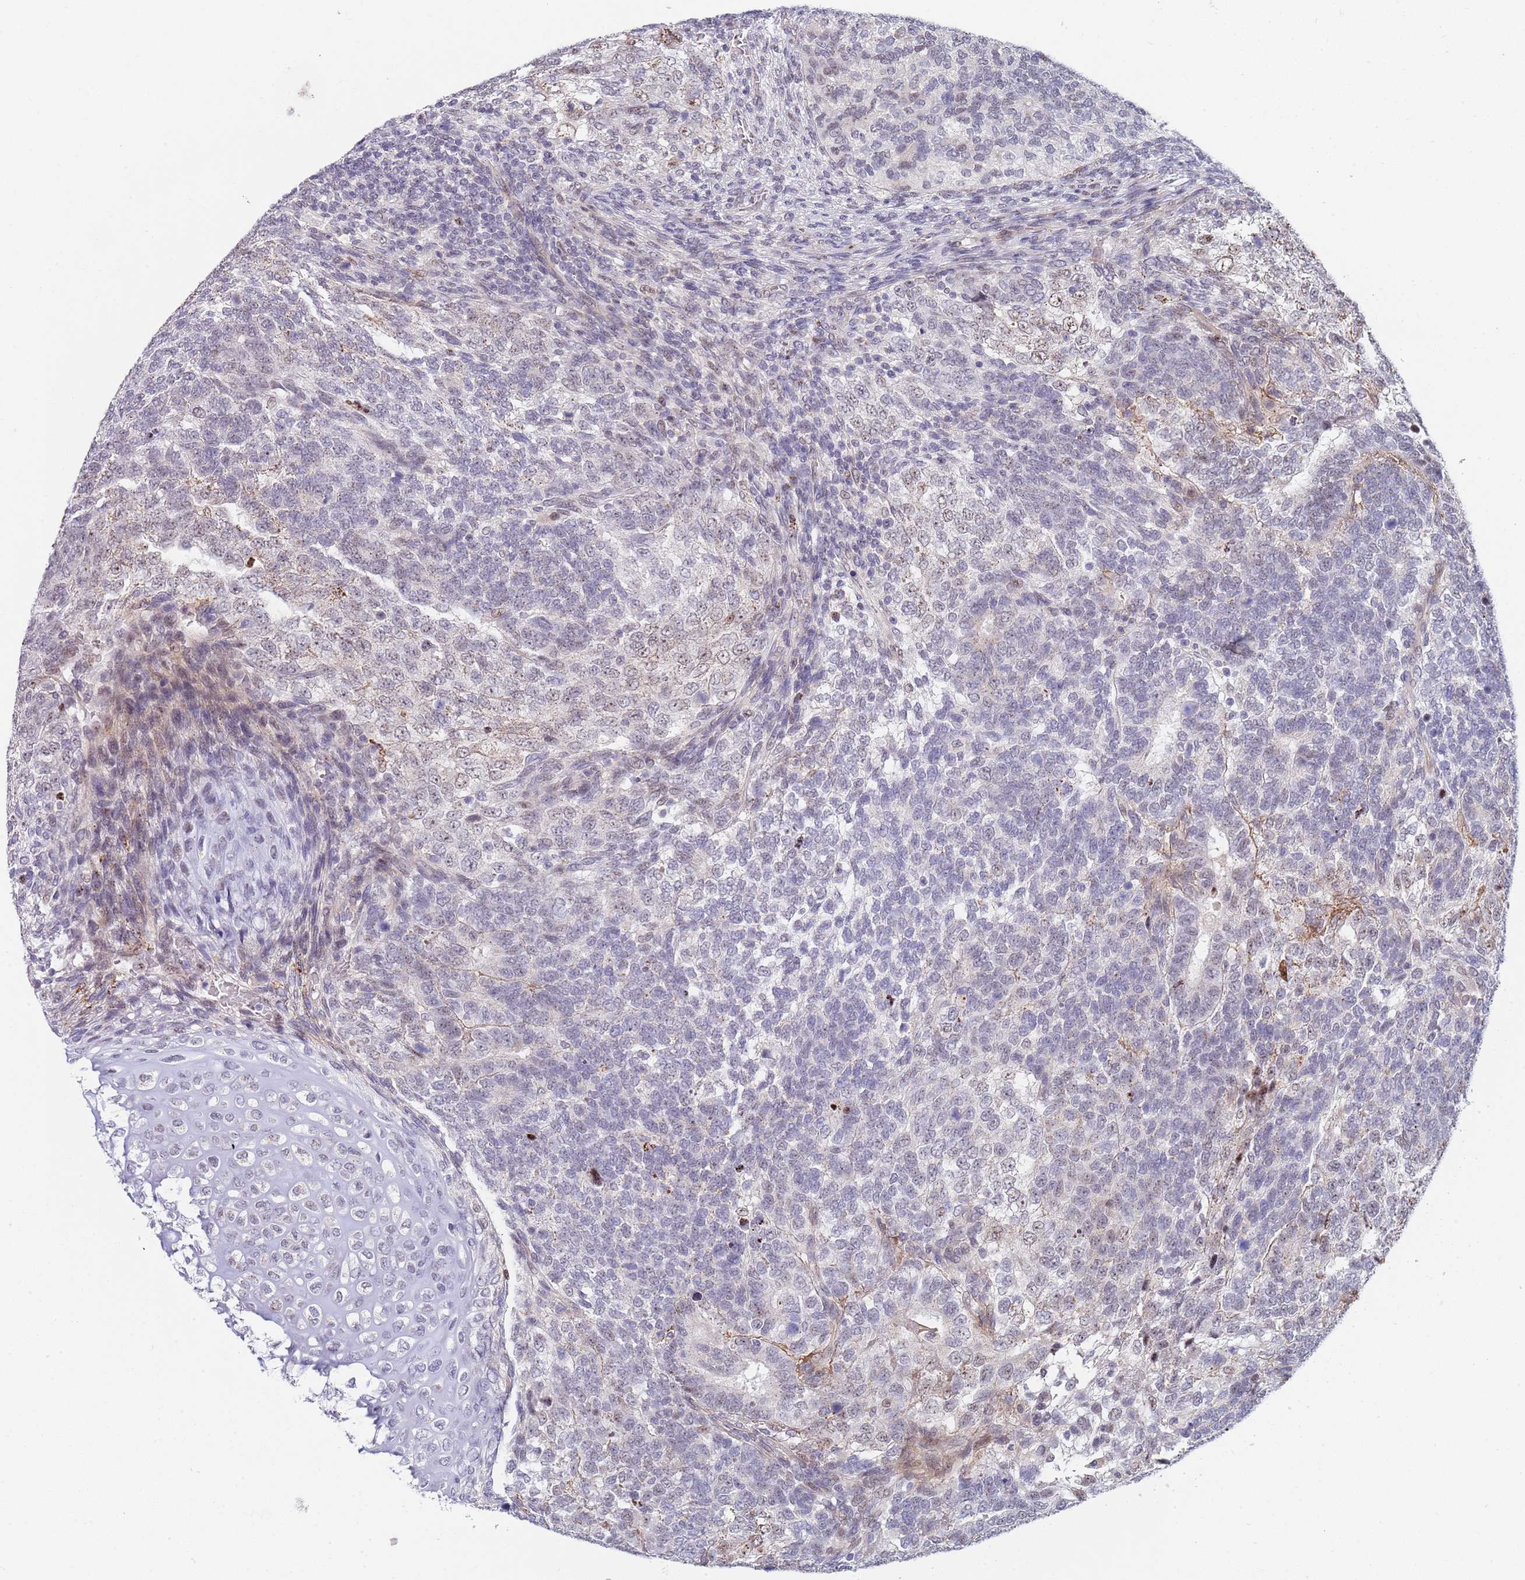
{"staining": {"intensity": "negative", "quantity": "none", "location": "none"}, "tissue": "testis cancer", "cell_type": "Tumor cells", "image_type": "cancer", "snomed": [{"axis": "morphology", "description": "Carcinoma, Embryonal, NOS"}, {"axis": "topography", "description": "Testis"}], "caption": "The photomicrograph displays no significant staining in tumor cells of testis cancer (embryonal carcinoma).", "gene": "PLCL2", "patient": {"sex": "male", "age": 23}}